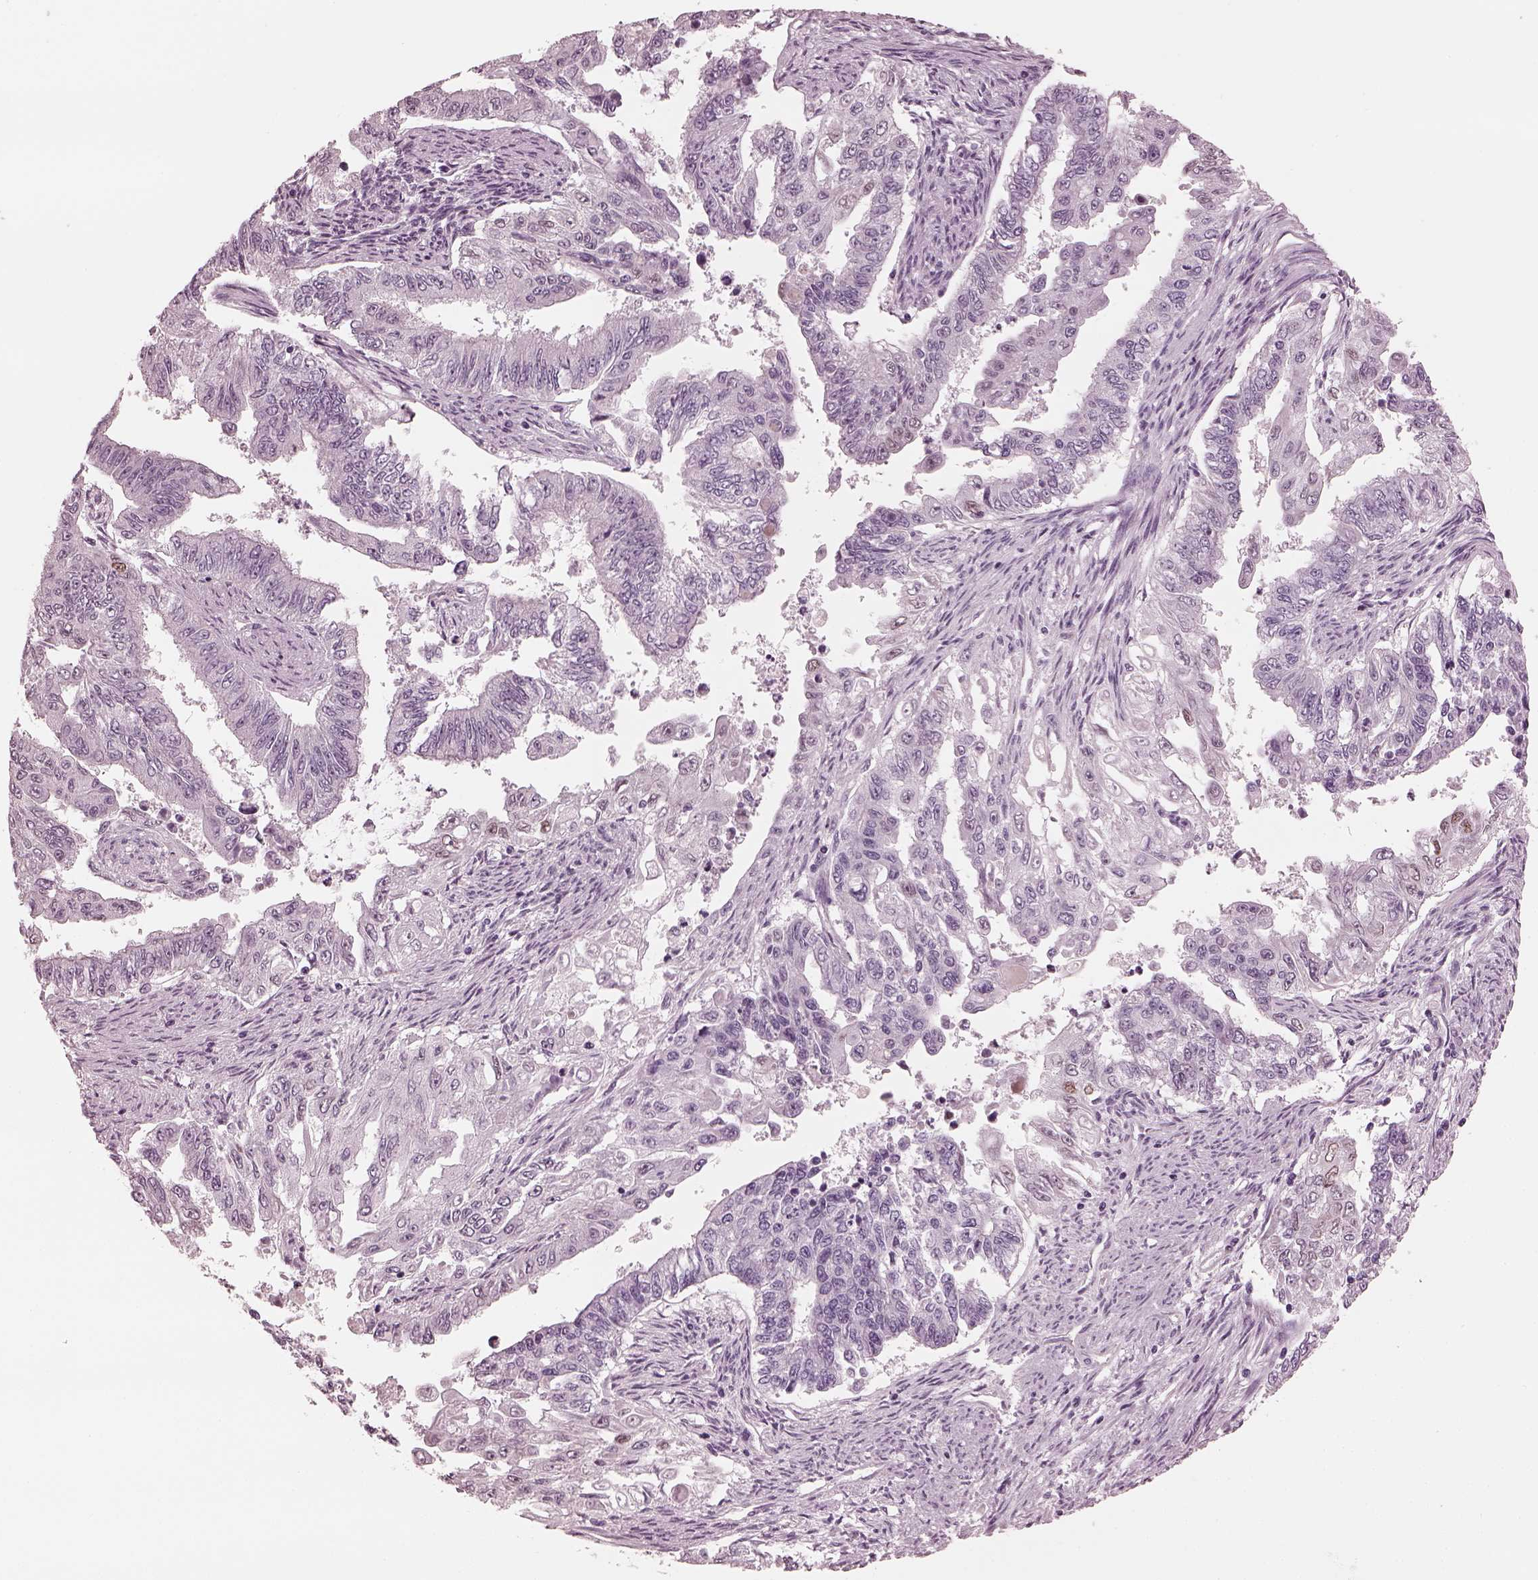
{"staining": {"intensity": "negative", "quantity": "none", "location": "none"}, "tissue": "endometrial cancer", "cell_type": "Tumor cells", "image_type": "cancer", "snomed": [{"axis": "morphology", "description": "Adenocarcinoma, NOS"}, {"axis": "topography", "description": "Uterus"}], "caption": "Immunohistochemistry photomicrograph of endometrial adenocarcinoma stained for a protein (brown), which shows no expression in tumor cells. (Brightfield microscopy of DAB IHC at high magnification).", "gene": "EIF4E1B", "patient": {"sex": "female", "age": 59}}